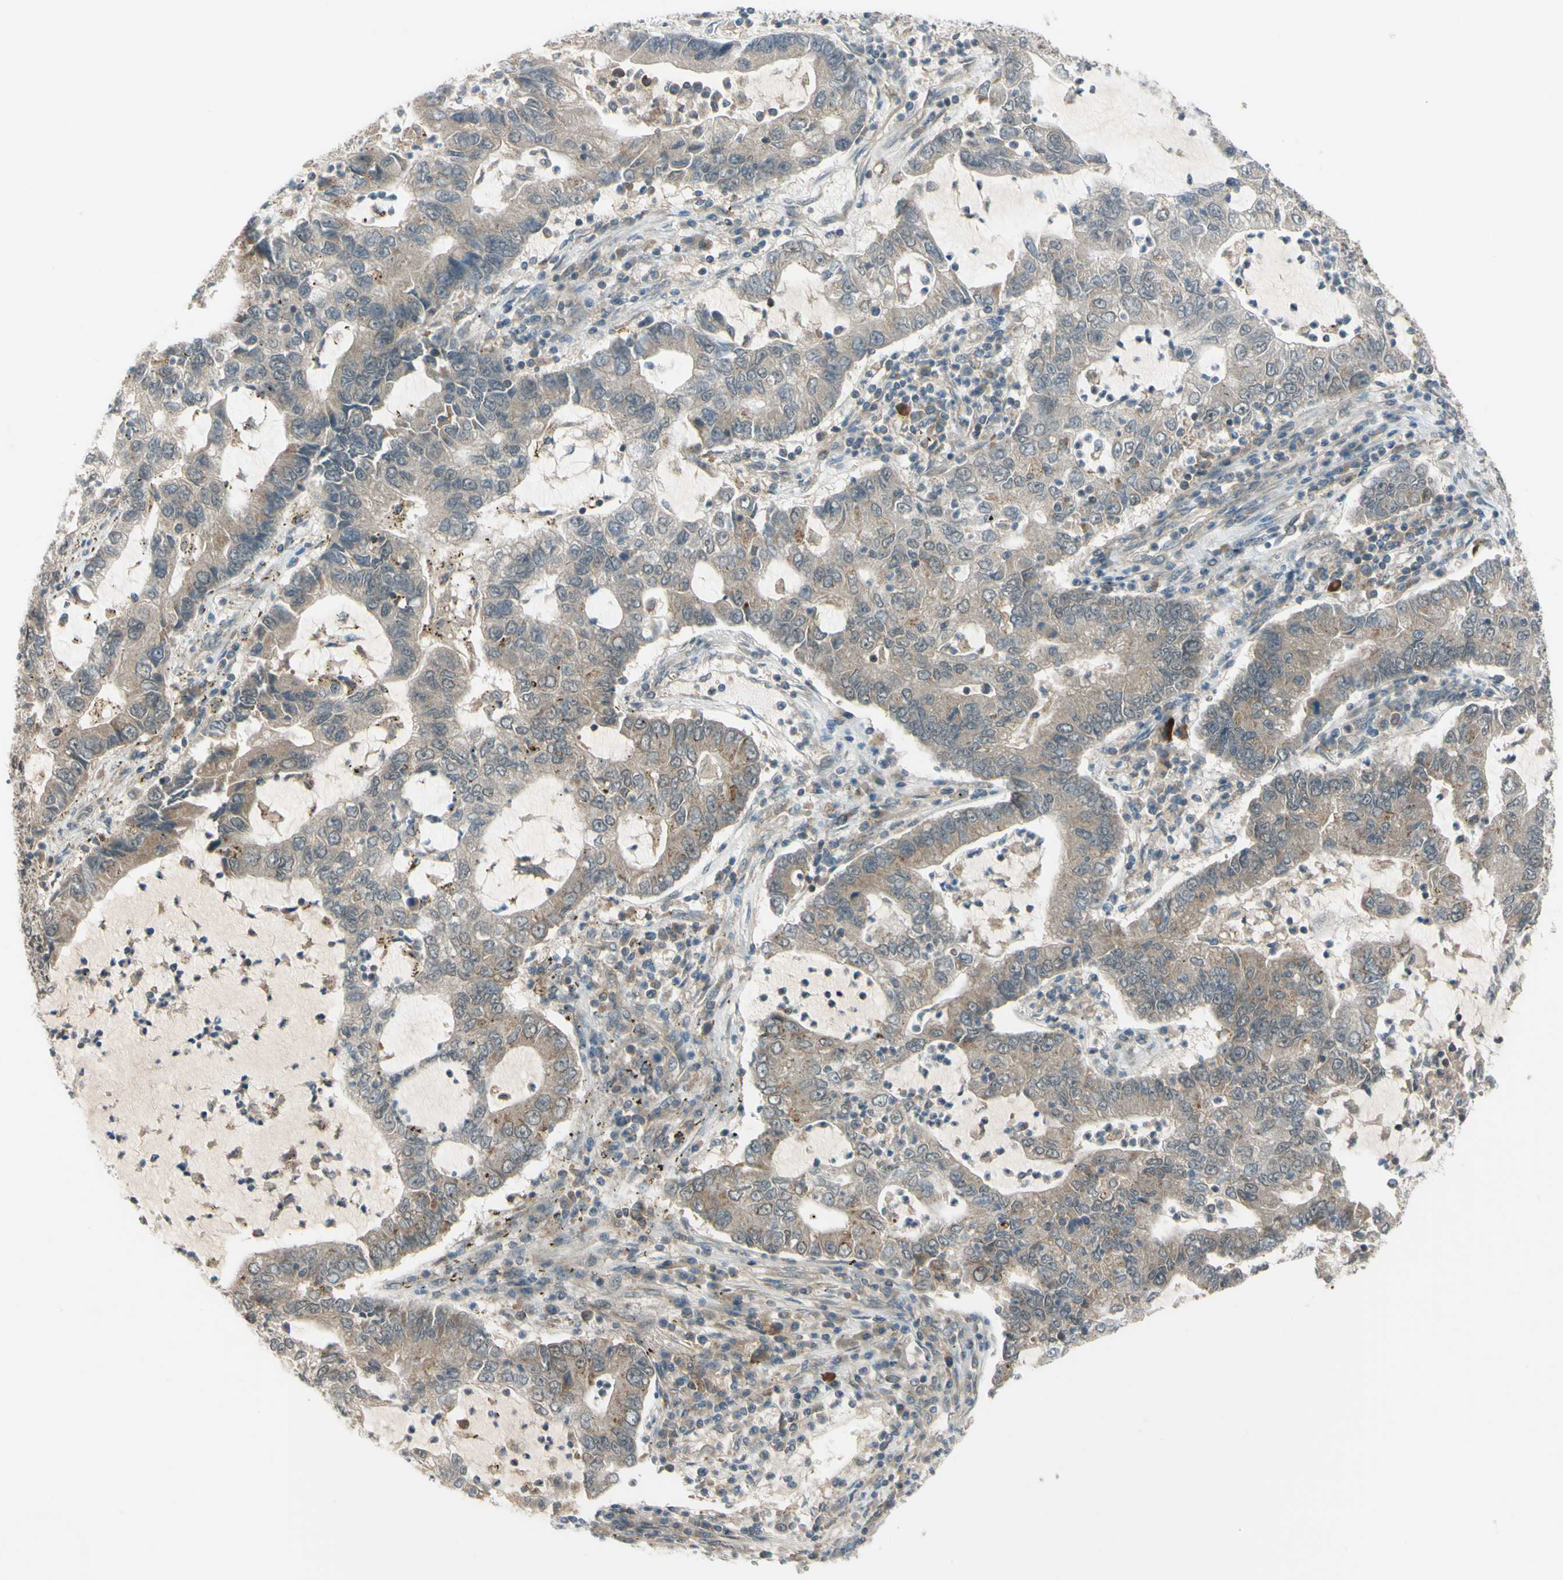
{"staining": {"intensity": "weak", "quantity": "25%-75%", "location": "cytoplasmic/membranous"}, "tissue": "lung cancer", "cell_type": "Tumor cells", "image_type": "cancer", "snomed": [{"axis": "morphology", "description": "Adenocarcinoma, NOS"}, {"axis": "topography", "description": "Lung"}], "caption": "This is a histology image of immunohistochemistry (IHC) staining of lung cancer (adenocarcinoma), which shows weak expression in the cytoplasmic/membranous of tumor cells.", "gene": "FLII", "patient": {"sex": "female", "age": 51}}